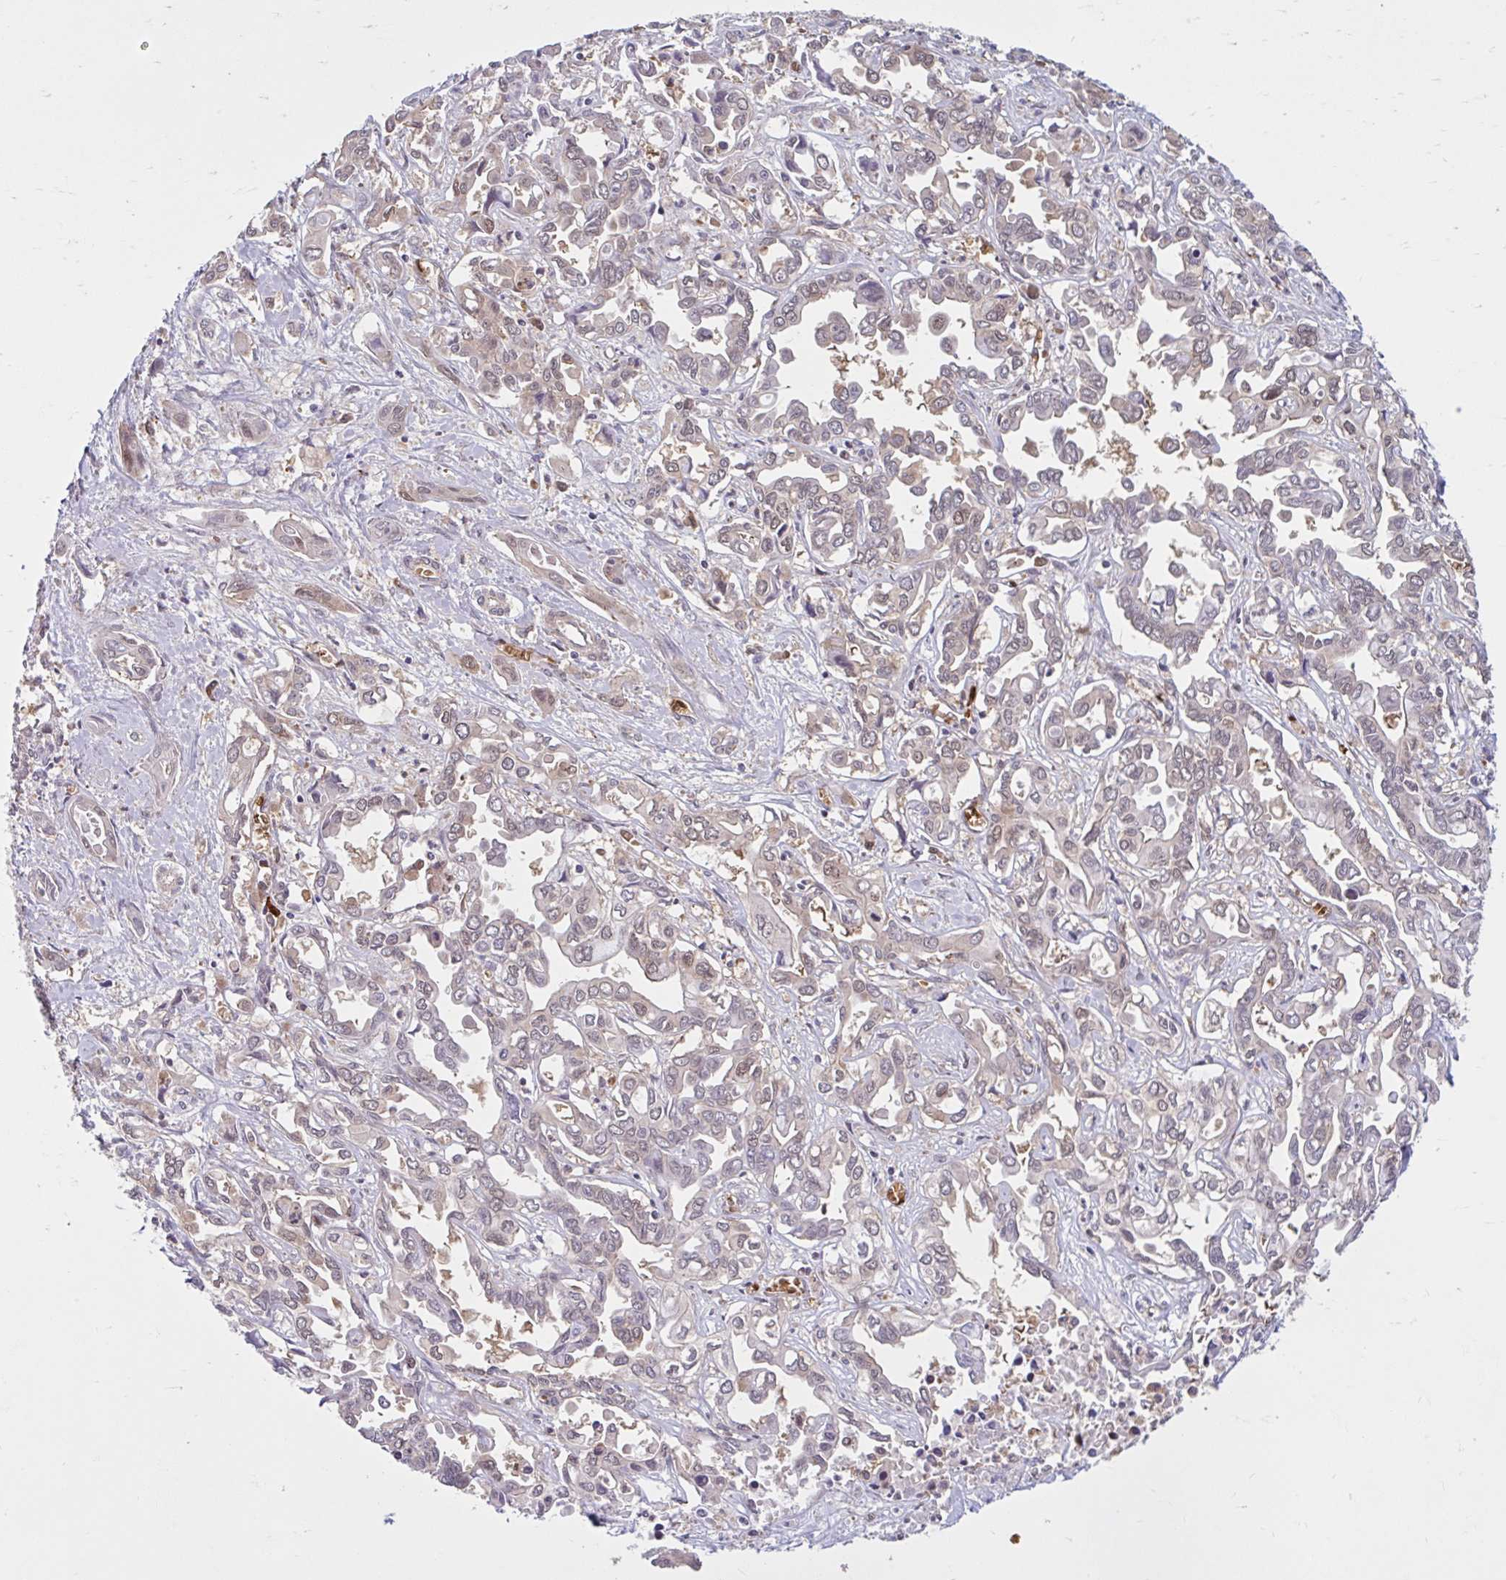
{"staining": {"intensity": "weak", "quantity": "<25%", "location": "cytoplasmic/membranous,nuclear"}, "tissue": "liver cancer", "cell_type": "Tumor cells", "image_type": "cancer", "snomed": [{"axis": "morphology", "description": "Cholangiocarcinoma"}, {"axis": "topography", "description": "Liver"}], "caption": "An IHC micrograph of liver cancer is shown. There is no staining in tumor cells of liver cancer.", "gene": "HMBS", "patient": {"sex": "female", "age": 64}}